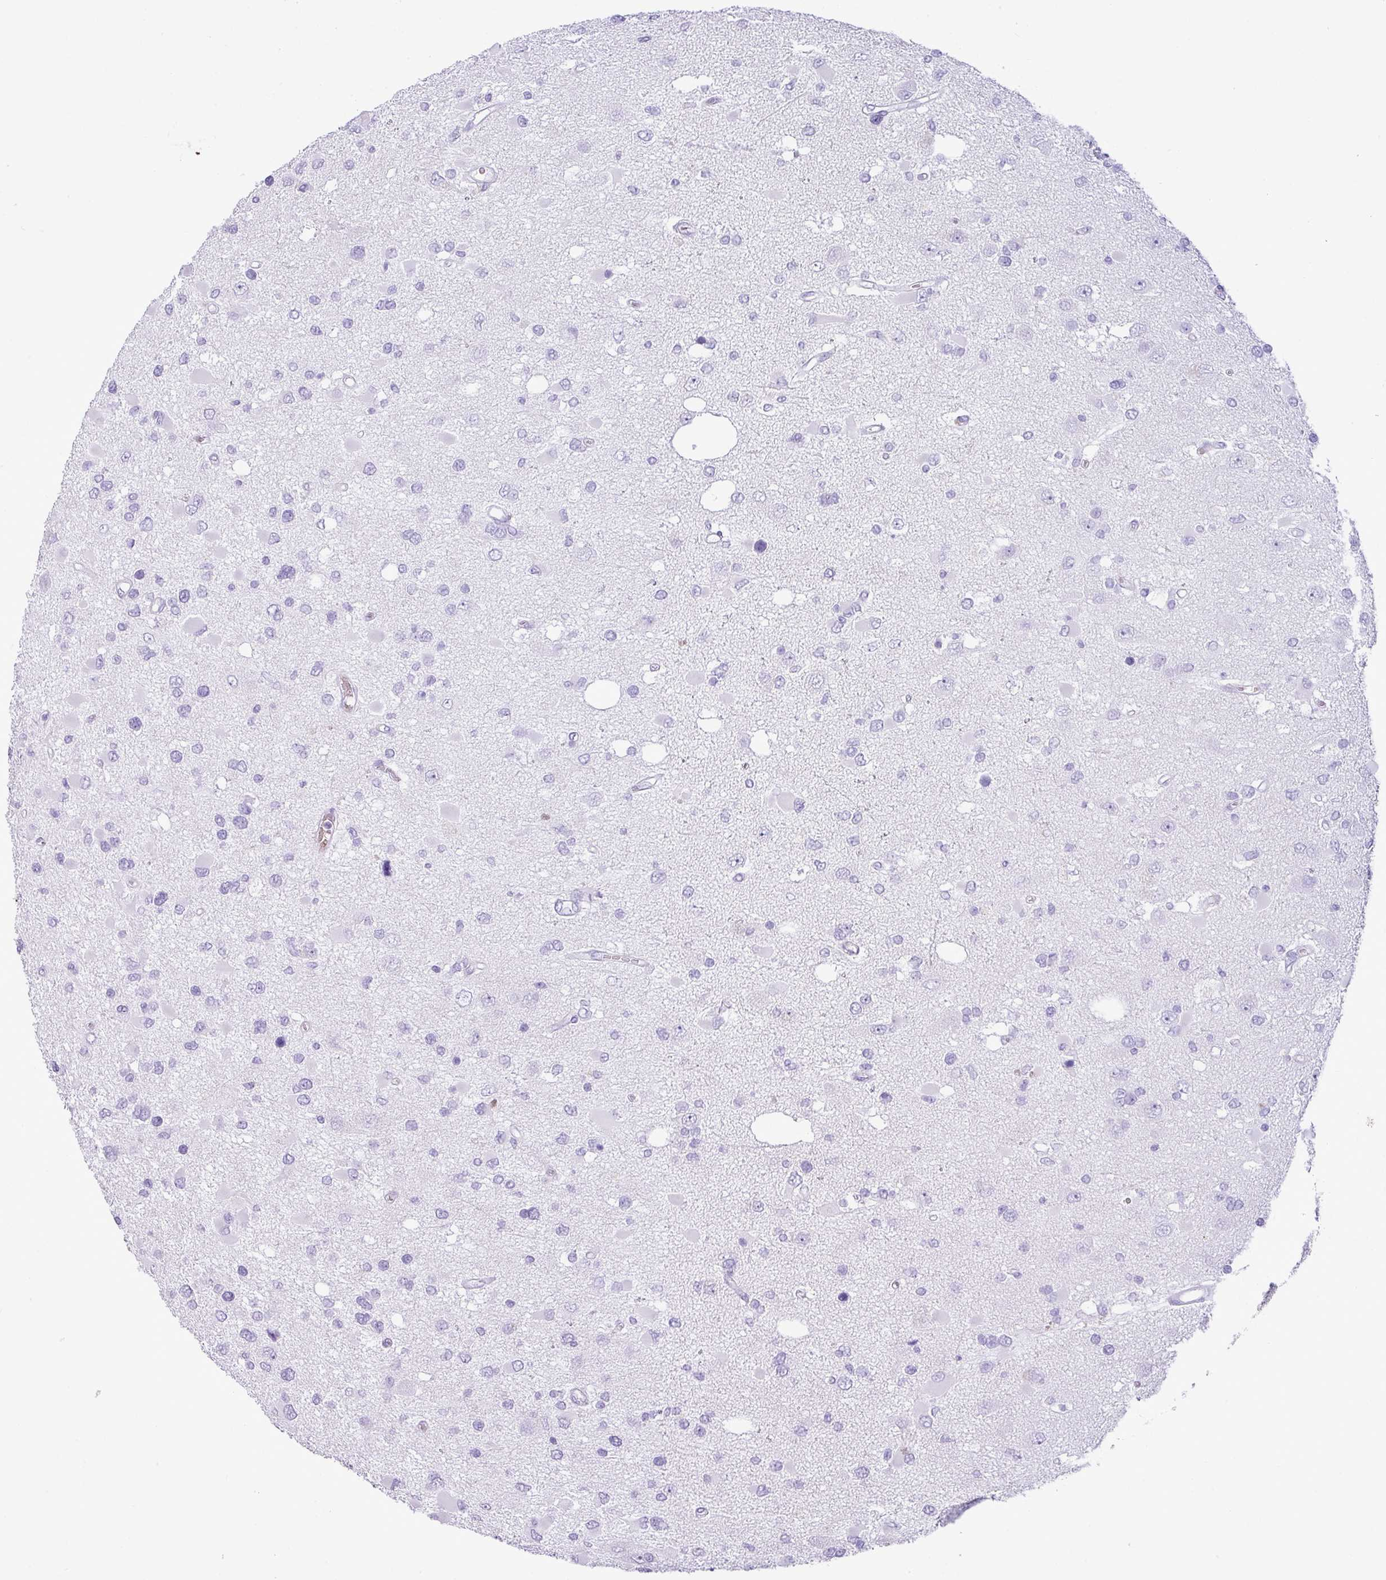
{"staining": {"intensity": "negative", "quantity": "none", "location": "none"}, "tissue": "glioma", "cell_type": "Tumor cells", "image_type": "cancer", "snomed": [{"axis": "morphology", "description": "Glioma, malignant, High grade"}, {"axis": "topography", "description": "Brain"}], "caption": "An image of human malignant glioma (high-grade) is negative for staining in tumor cells.", "gene": "ZSCAN5A", "patient": {"sex": "male", "age": 53}}